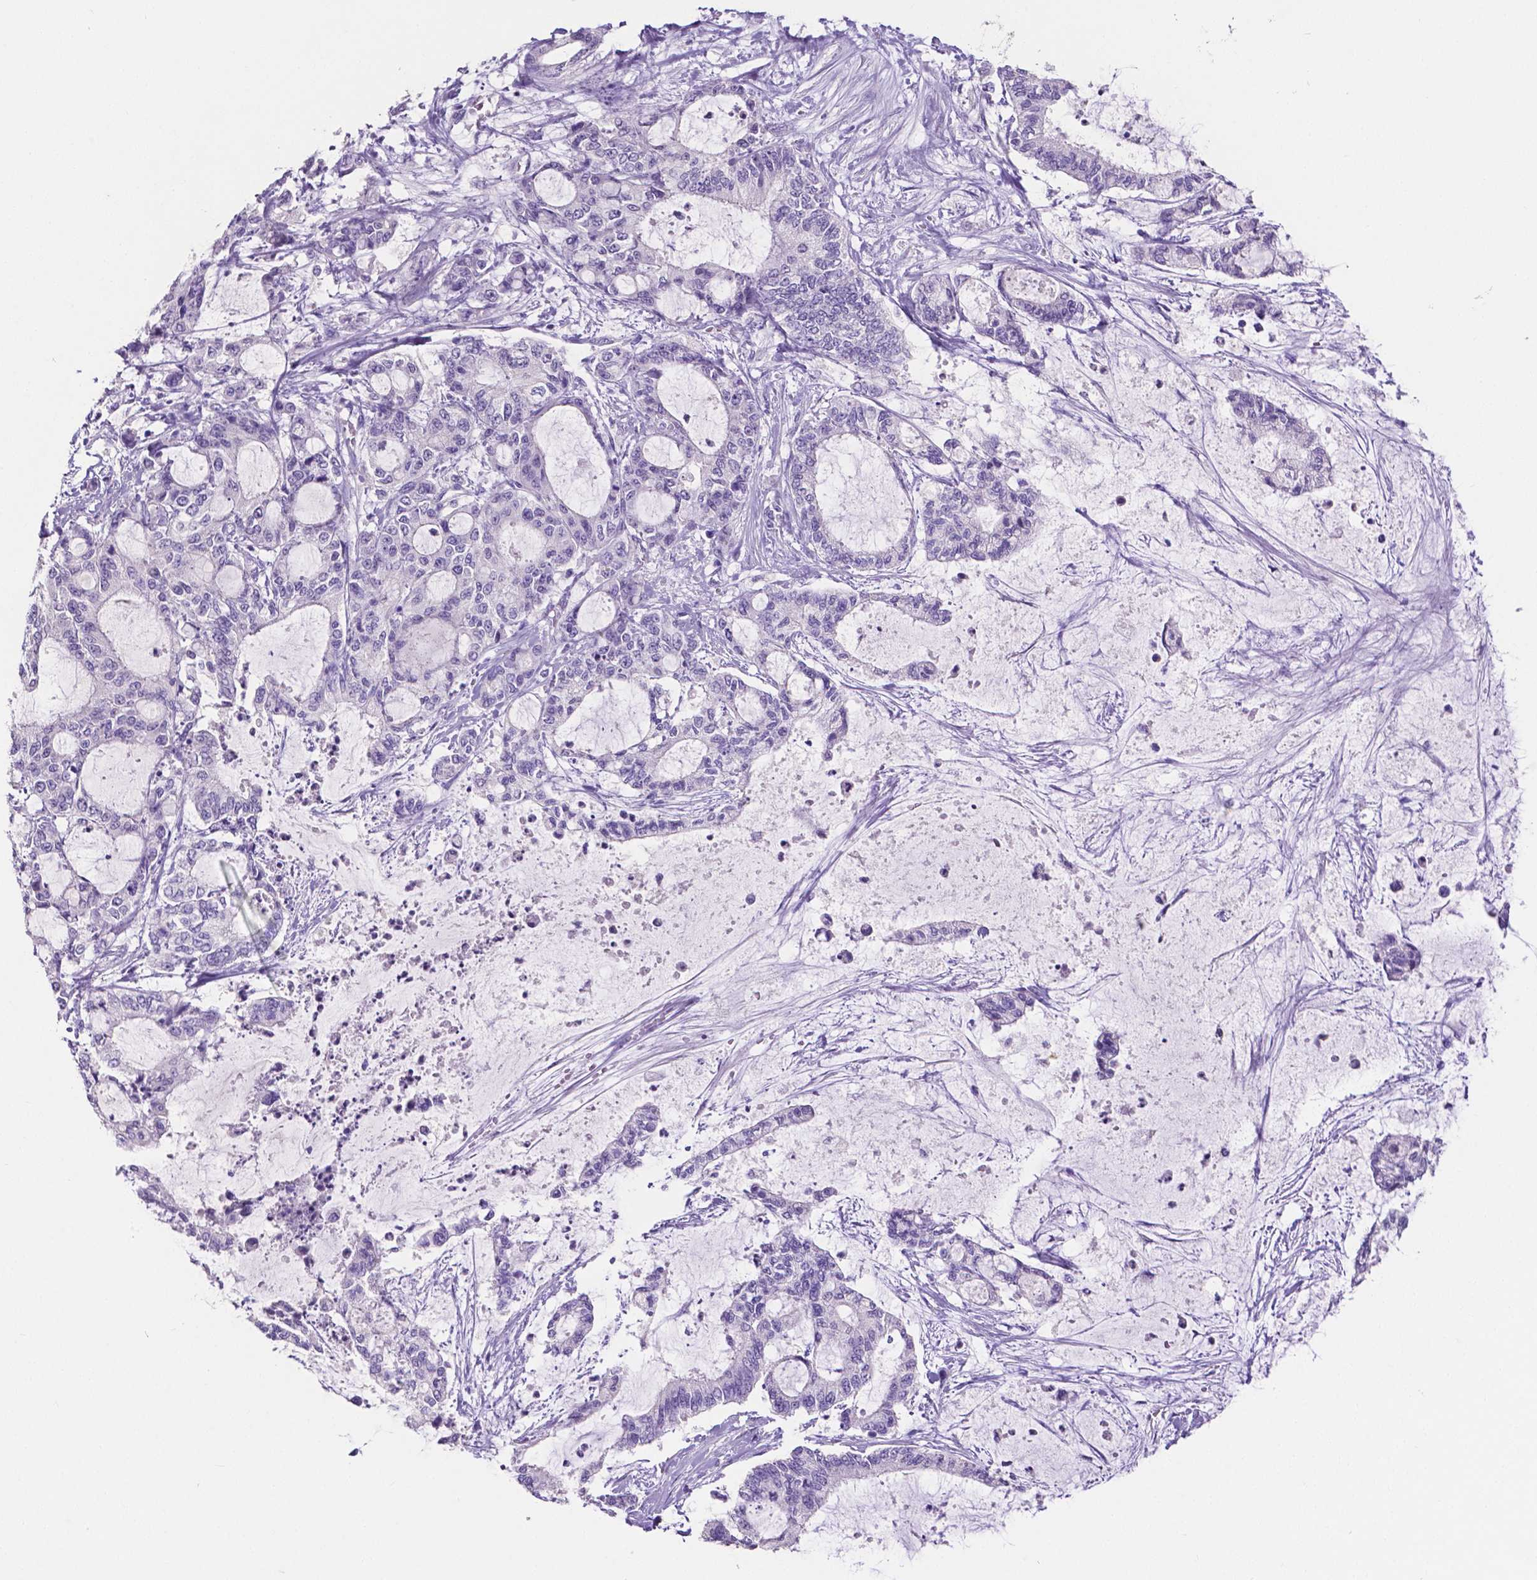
{"staining": {"intensity": "negative", "quantity": "none", "location": "none"}, "tissue": "liver cancer", "cell_type": "Tumor cells", "image_type": "cancer", "snomed": [{"axis": "morphology", "description": "Normal tissue, NOS"}, {"axis": "morphology", "description": "Cholangiocarcinoma"}, {"axis": "topography", "description": "Liver"}, {"axis": "topography", "description": "Peripheral nerve tissue"}], "caption": "The histopathology image exhibits no staining of tumor cells in liver cancer (cholangiocarcinoma).", "gene": "SLC22A2", "patient": {"sex": "female", "age": 73}}